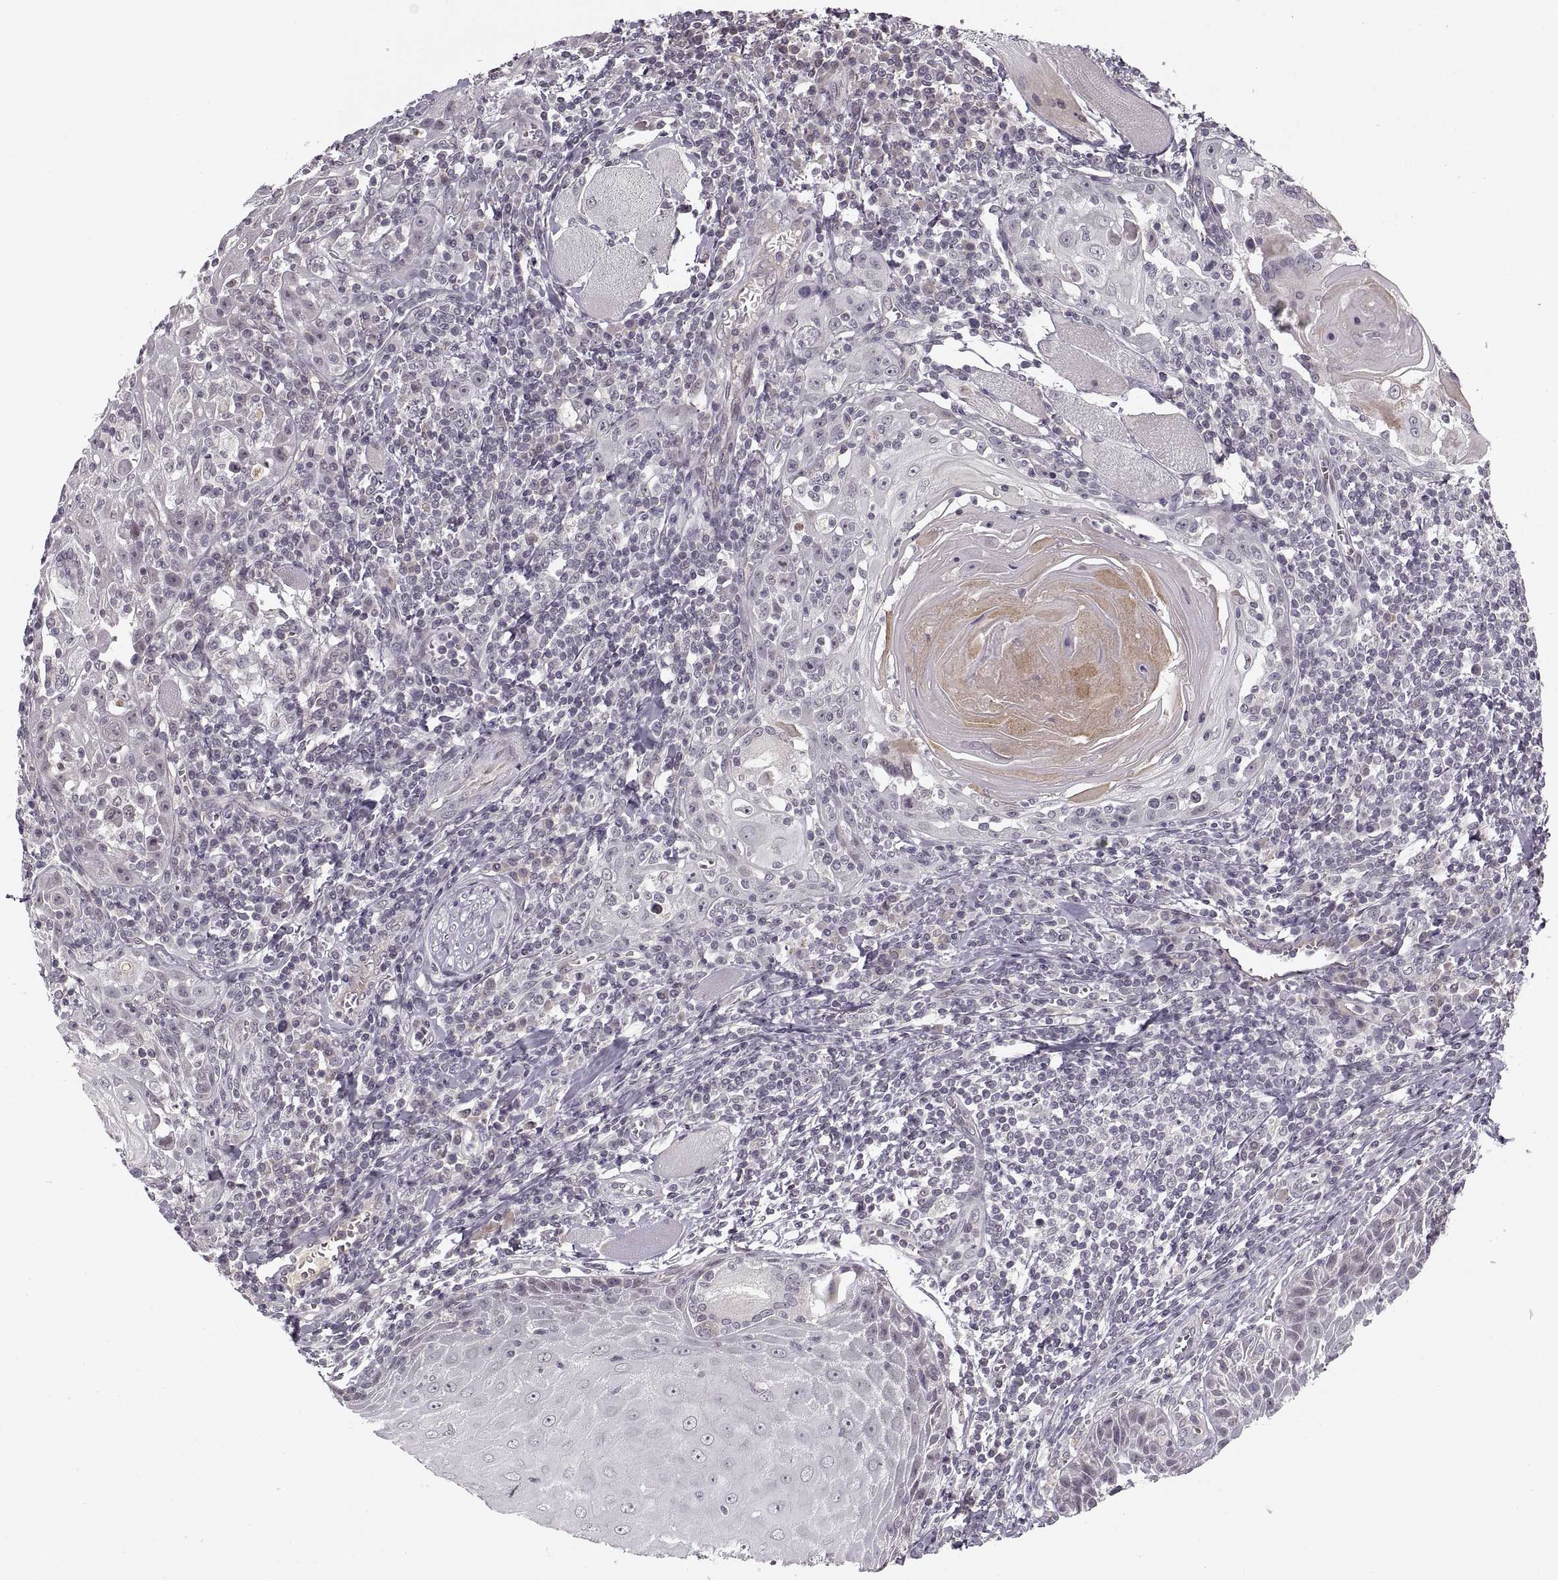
{"staining": {"intensity": "negative", "quantity": "none", "location": "none"}, "tissue": "head and neck cancer", "cell_type": "Tumor cells", "image_type": "cancer", "snomed": [{"axis": "morphology", "description": "Normal tissue, NOS"}, {"axis": "morphology", "description": "Squamous cell carcinoma, NOS"}, {"axis": "topography", "description": "Oral tissue"}, {"axis": "topography", "description": "Head-Neck"}], "caption": "Histopathology image shows no significant protein expression in tumor cells of head and neck squamous cell carcinoma. Brightfield microscopy of IHC stained with DAB (3,3'-diaminobenzidine) (brown) and hematoxylin (blue), captured at high magnification.", "gene": "ASIC3", "patient": {"sex": "male", "age": 52}}